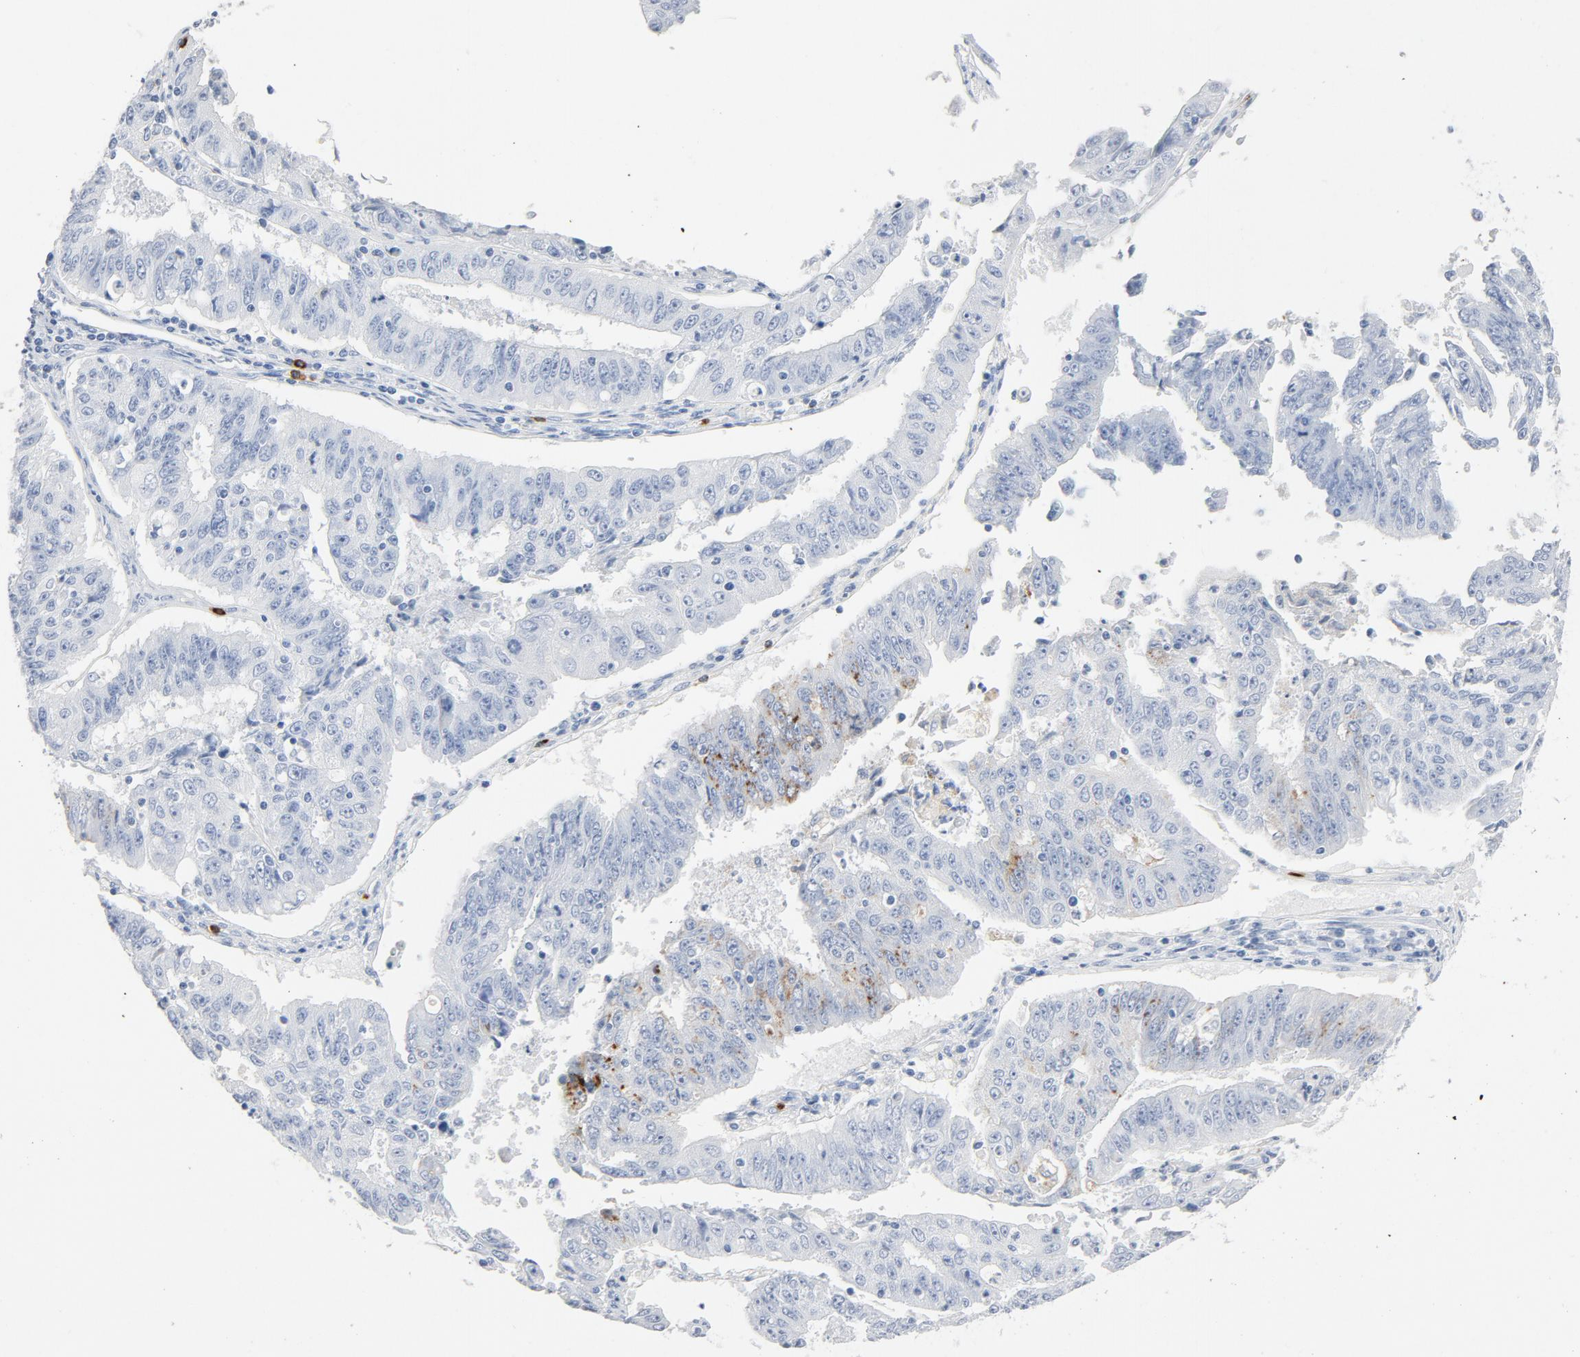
{"staining": {"intensity": "moderate", "quantity": "<25%", "location": "cytoplasmic/membranous"}, "tissue": "endometrial cancer", "cell_type": "Tumor cells", "image_type": "cancer", "snomed": [{"axis": "morphology", "description": "Adenocarcinoma, NOS"}, {"axis": "topography", "description": "Endometrium"}], "caption": "Moderate cytoplasmic/membranous staining for a protein is appreciated in approximately <25% of tumor cells of endometrial adenocarcinoma using IHC.", "gene": "PTPRB", "patient": {"sex": "female", "age": 42}}